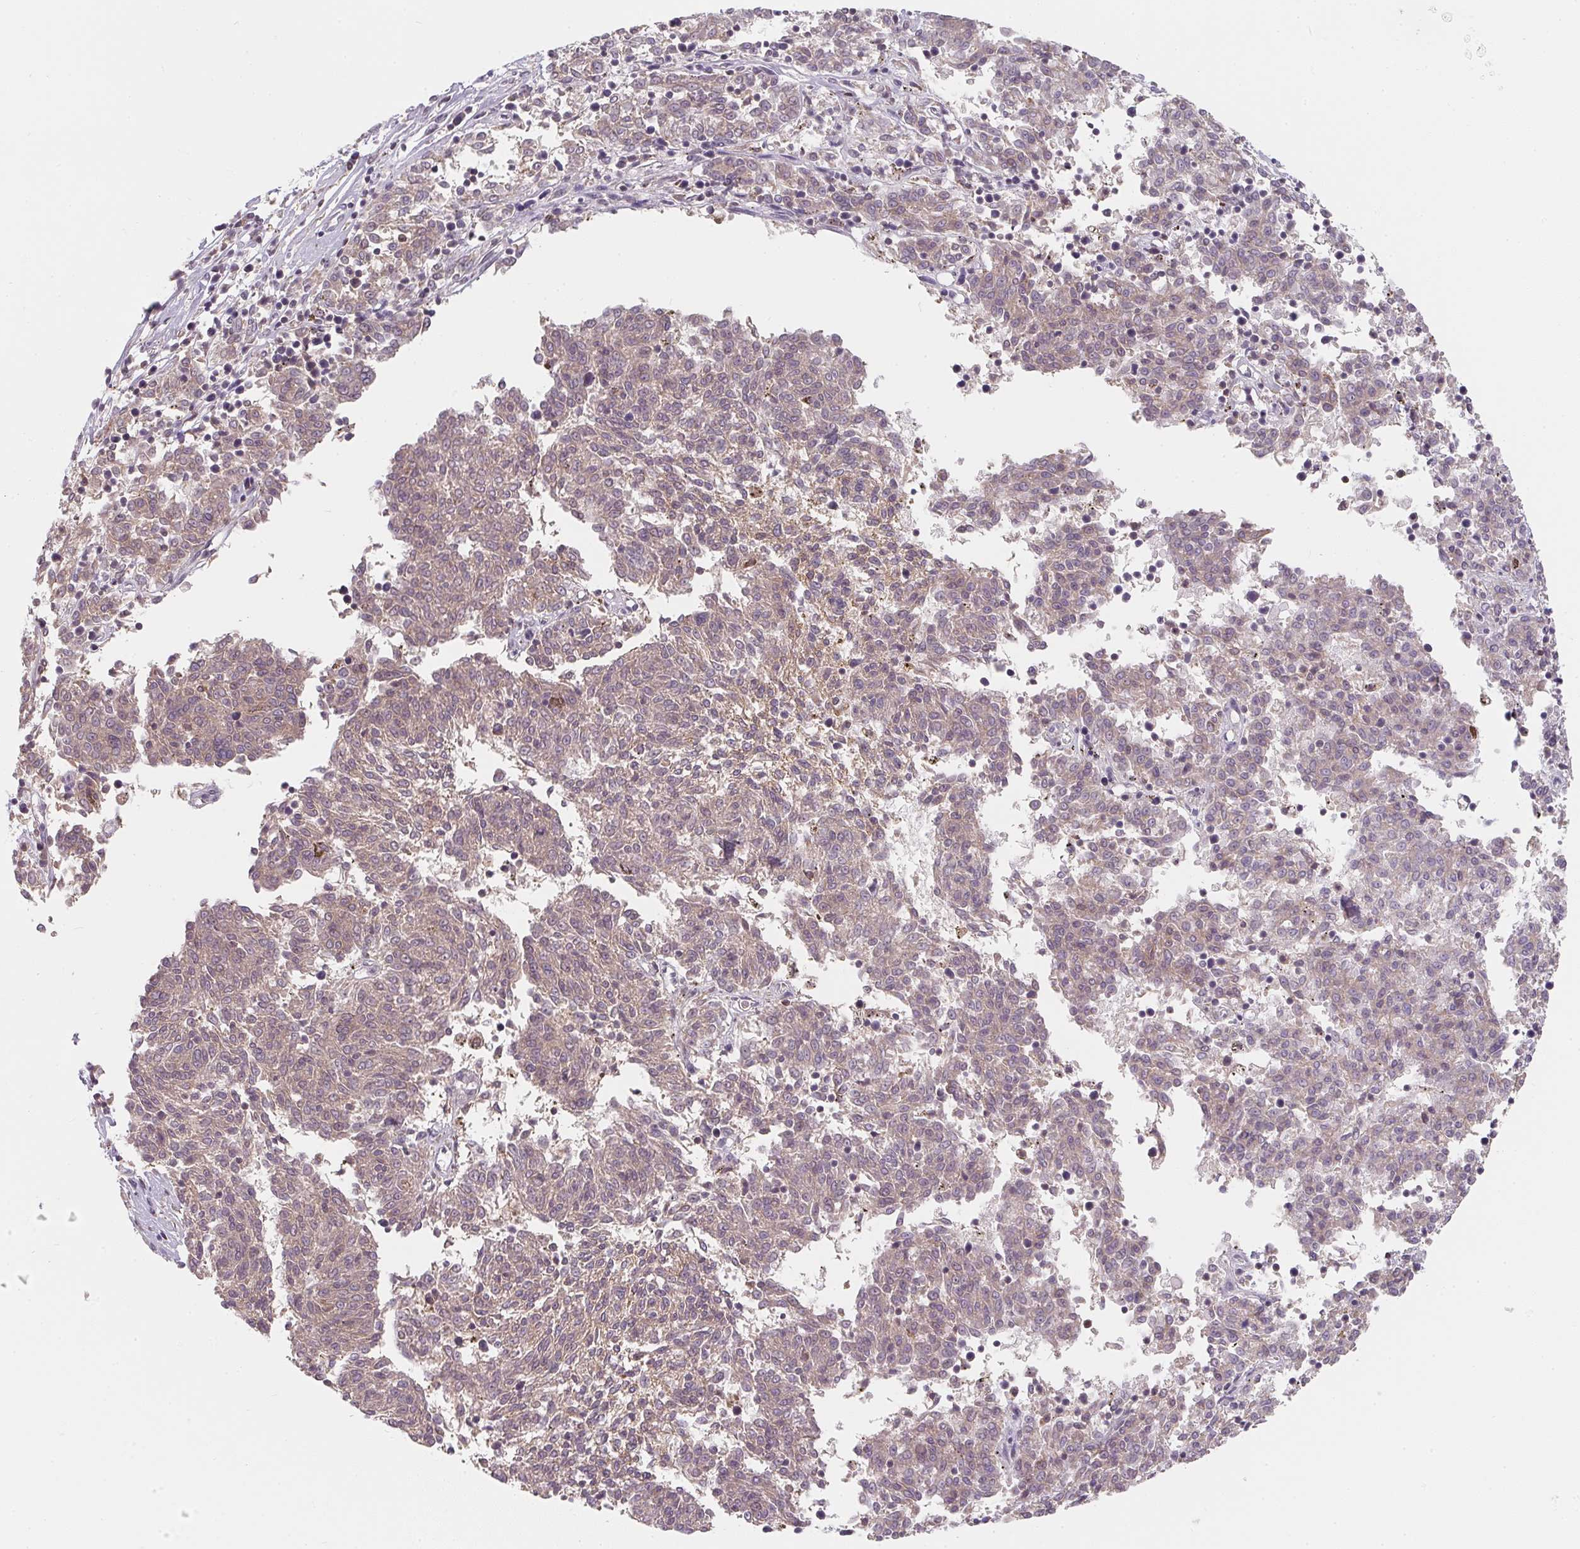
{"staining": {"intensity": "negative", "quantity": "none", "location": "none"}, "tissue": "melanoma", "cell_type": "Tumor cells", "image_type": "cancer", "snomed": [{"axis": "morphology", "description": "Malignant melanoma, NOS"}, {"axis": "topography", "description": "Skin"}], "caption": "This is an immunohistochemistry (IHC) image of human malignant melanoma. There is no positivity in tumor cells.", "gene": "ANKRD13A", "patient": {"sex": "female", "age": 72}}